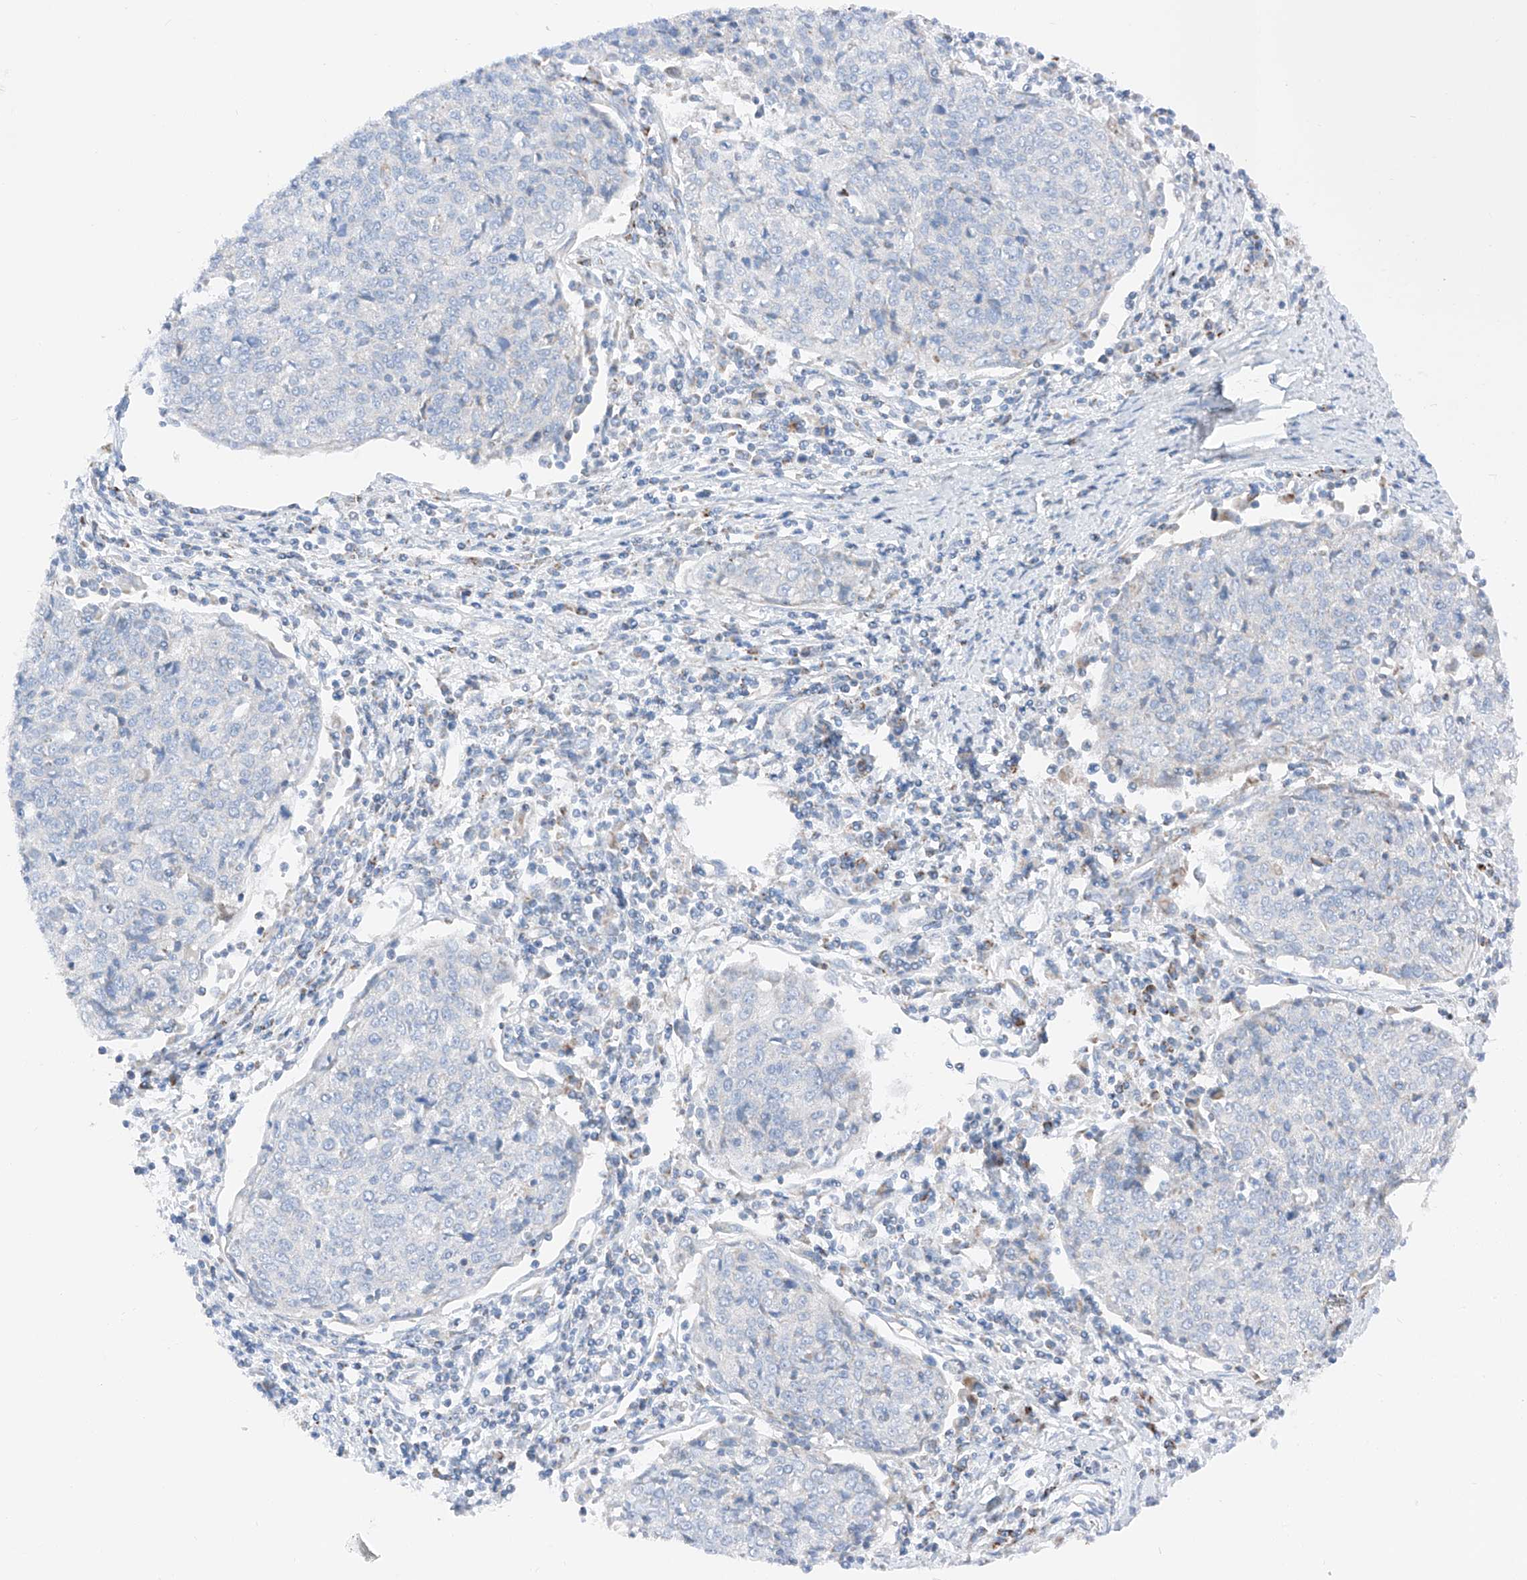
{"staining": {"intensity": "negative", "quantity": "none", "location": "none"}, "tissue": "cervical cancer", "cell_type": "Tumor cells", "image_type": "cancer", "snomed": [{"axis": "morphology", "description": "Squamous cell carcinoma, NOS"}, {"axis": "topography", "description": "Cervix"}], "caption": "Cervical squamous cell carcinoma stained for a protein using IHC shows no staining tumor cells.", "gene": "MRAP", "patient": {"sex": "female", "age": 48}}